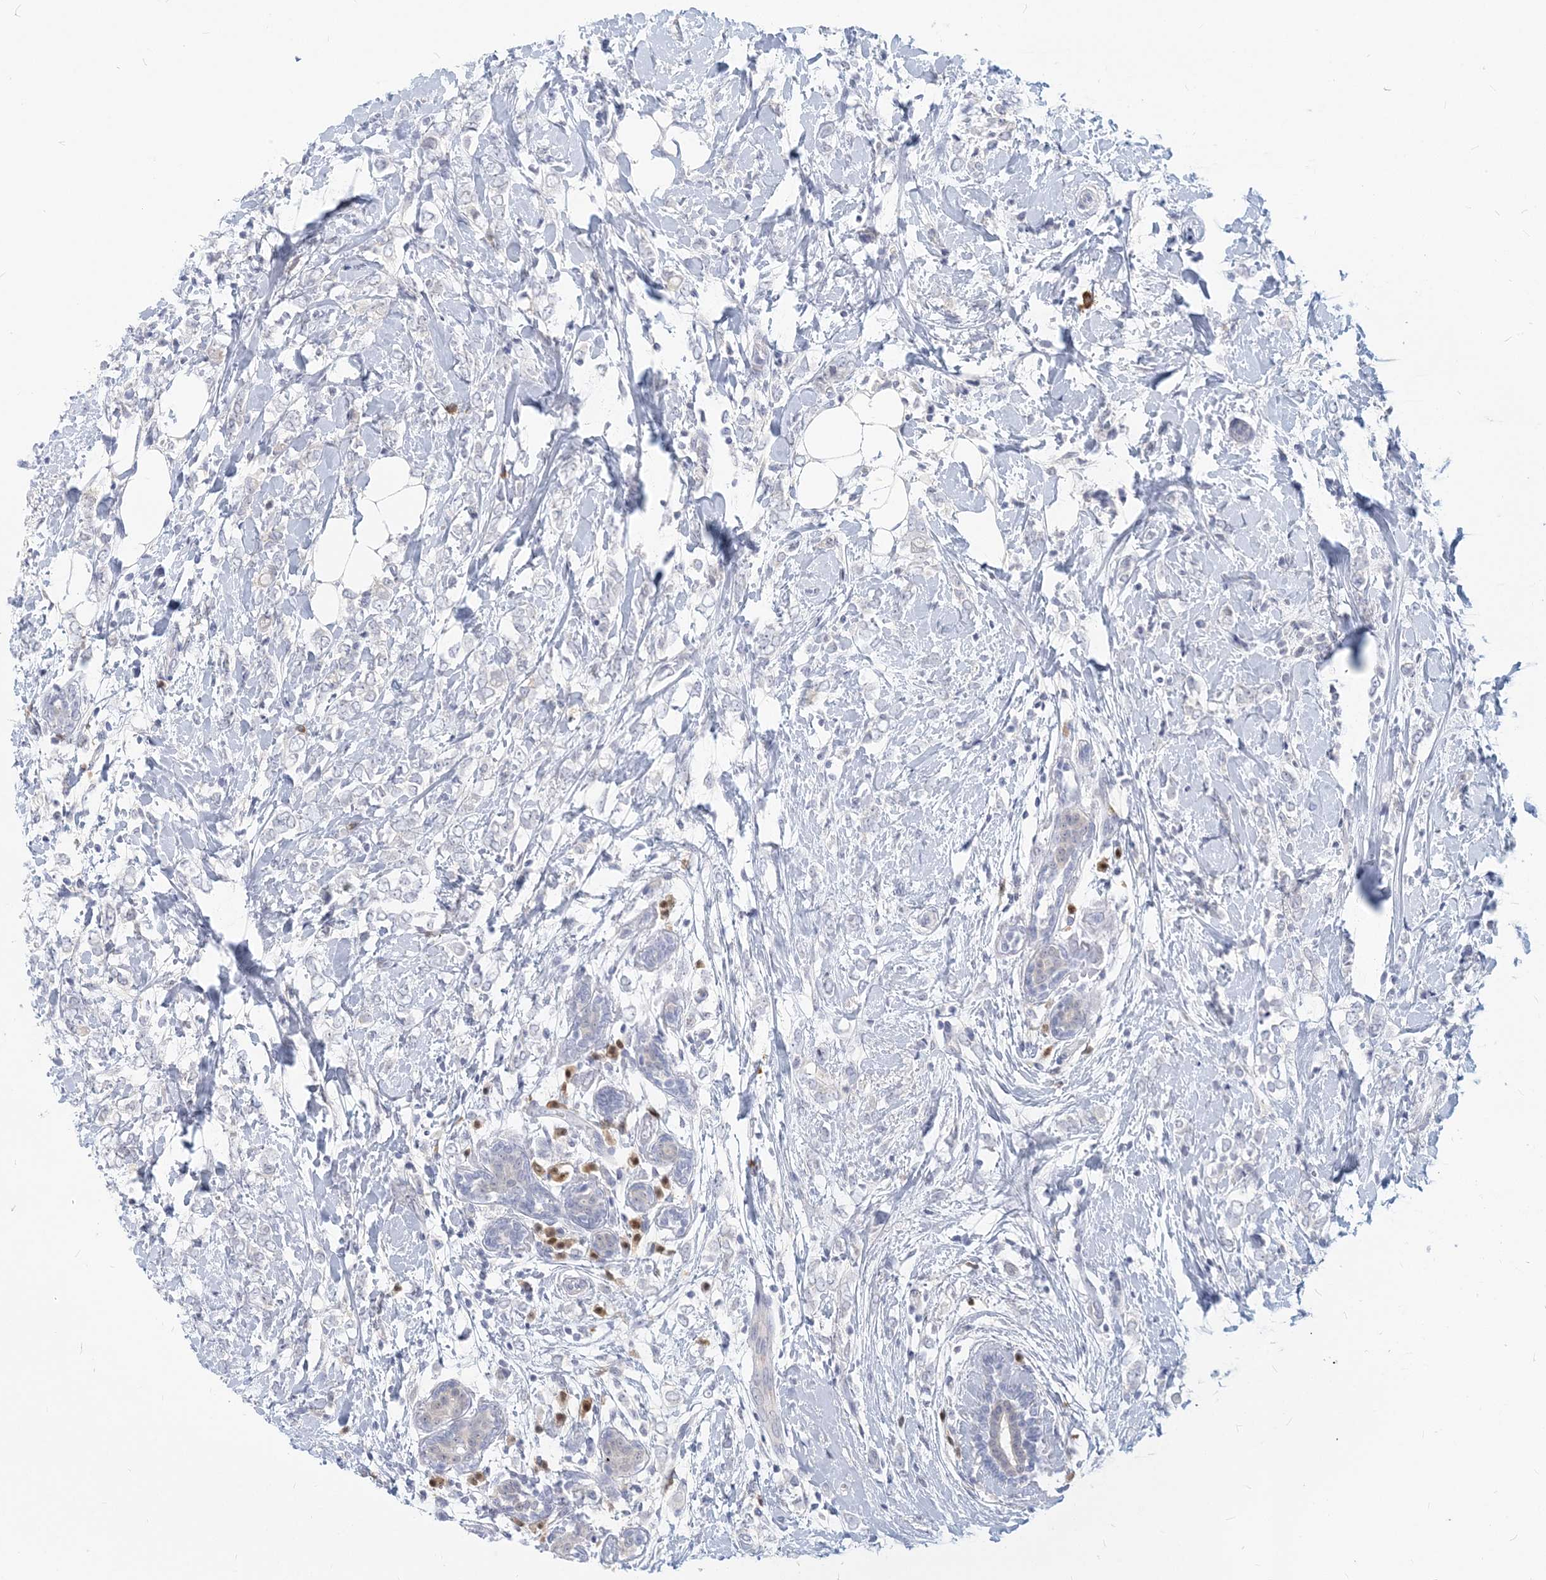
{"staining": {"intensity": "negative", "quantity": "none", "location": "none"}, "tissue": "breast cancer", "cell_type": "Tumor cells", "image_type": "cancer", "snomed": [{"axis": "morphology", "description": "Normal tissue, NOS"}, {"axis": "morphology", "description": "Lobular carcinoma"}, {"axis": "topography", "description": "Breast"}], "caption": "This is an immunohistochemistry (IHC) image of human breast cancer. There is no positivity in tumor cells.", "gene": "GMPPA", "patient": {"sex": "female", "age": 47}}